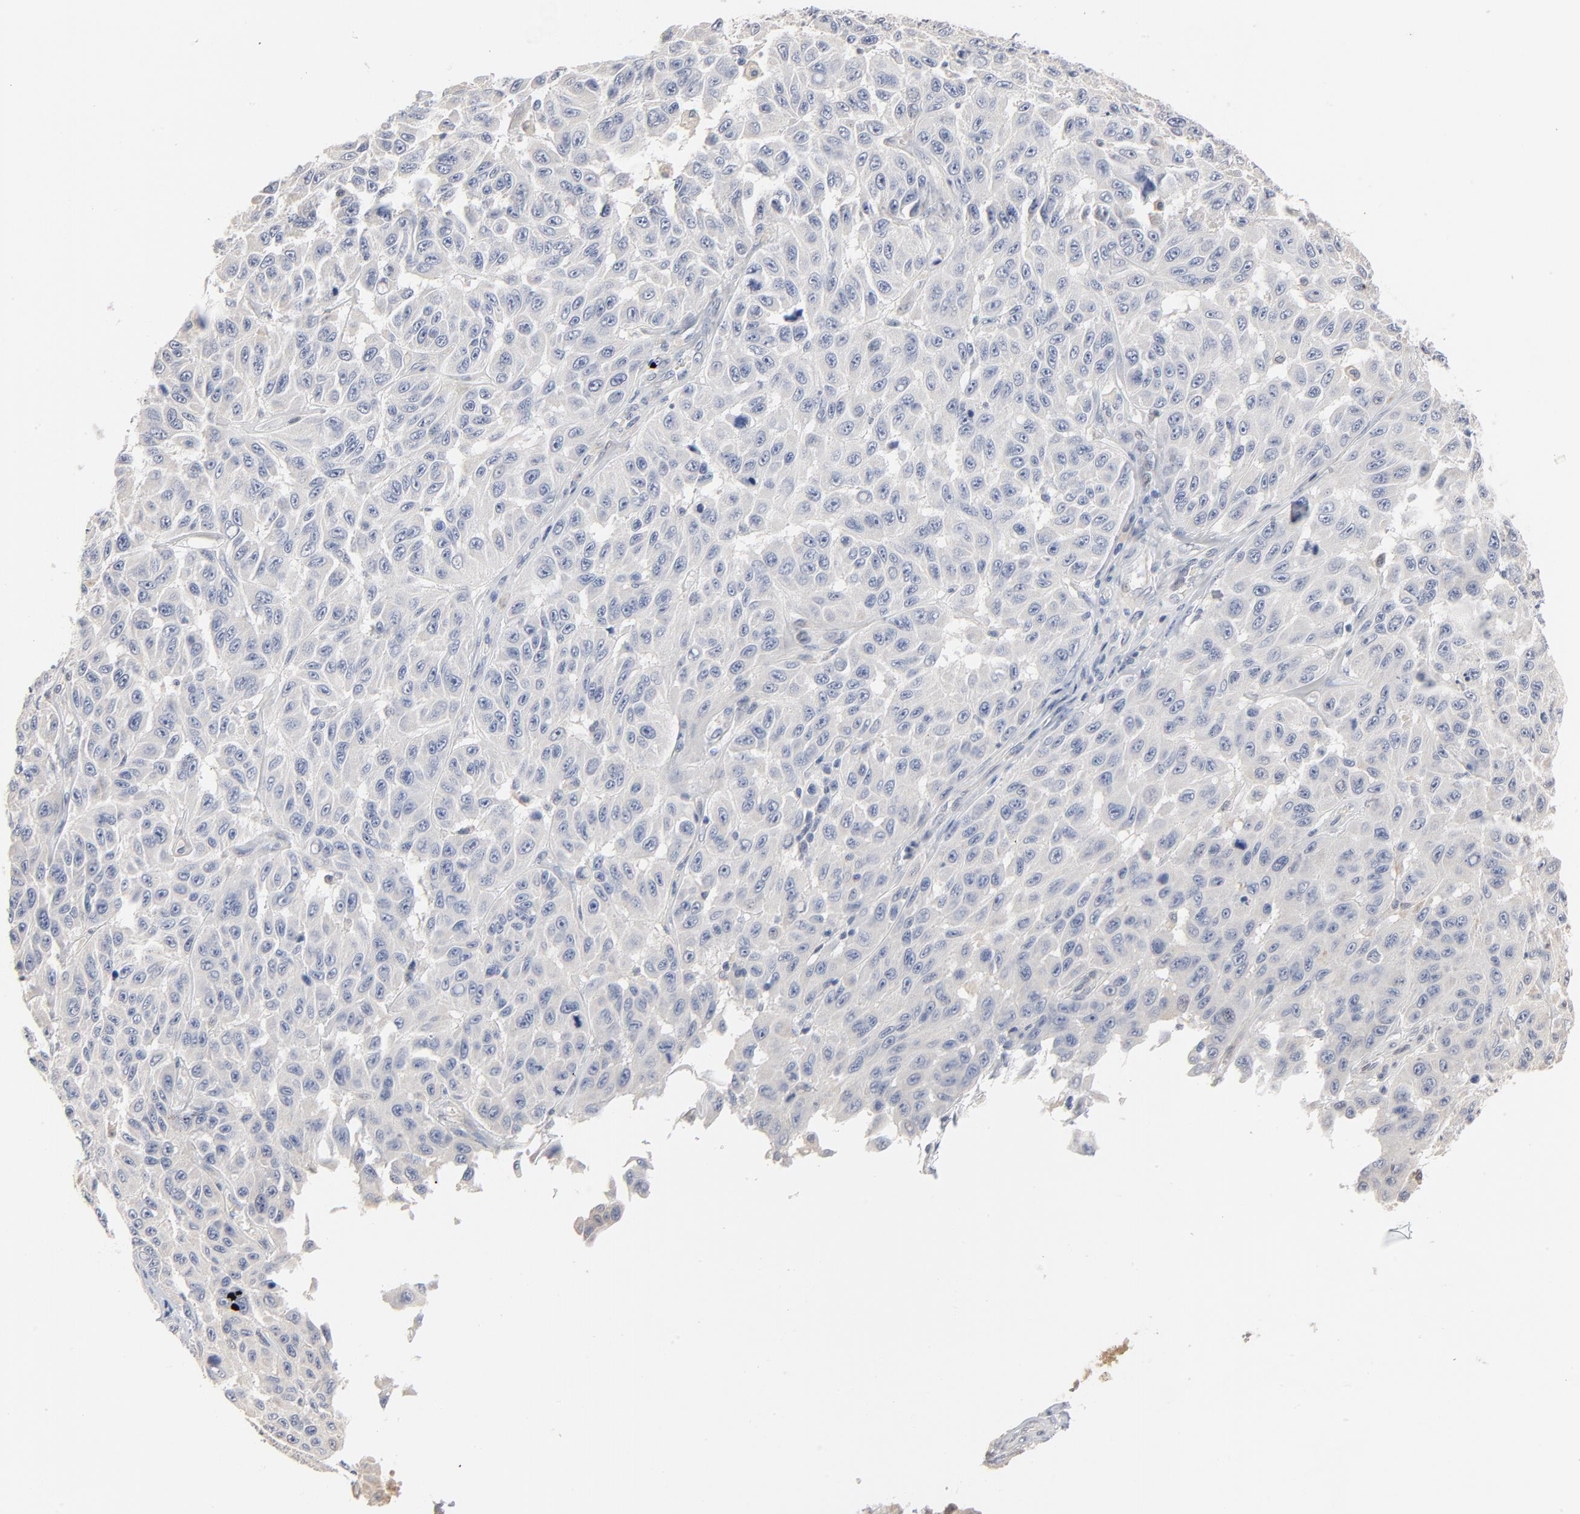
{"staining": {"intensity": "negative", "quantity": "none", "location": "none"}, "tissue": "melanoma", "cell_type": "Tumor cells", "image_type": "cancer", "snomed": [{"axis": "morphology", "description": "Malignant melanoma, NOS"}, {"axis": "topography", "description": "Skin"}], "caption": "Photomicrograph shows no significant protein staining in tumor cells of malignant melanoma.", "gene": "EPCAM", "patient": {"sex": "male", "age": 30}}